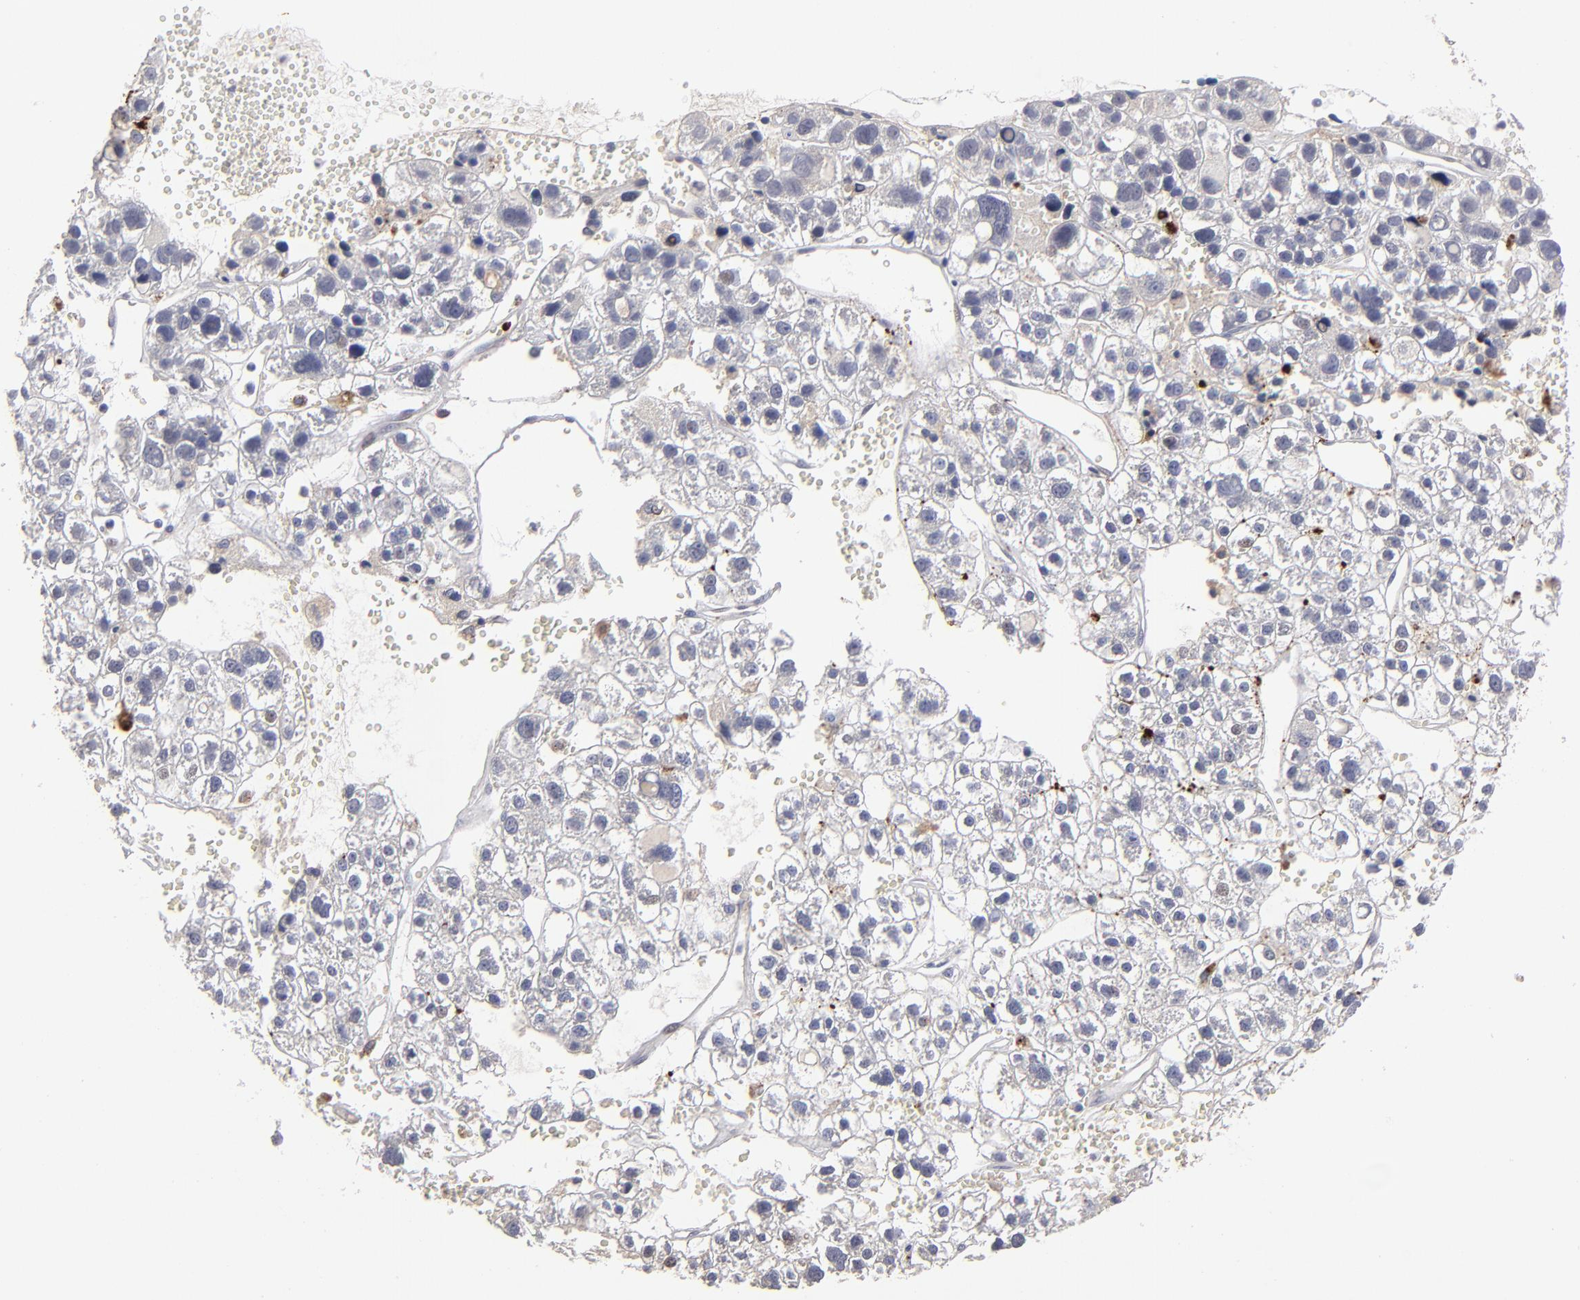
{"staining": {"intensity": "negative", "quantity": "none", "location": "none"}, "tissue": "liver cancer", "cell_type": "Tumor cells", "image_type": "cancer", "snomed": [{"axis": "morphology", "description": "Carcinoma, Hepatocellular, NOS"}, {"axis": "topography", "description": "Liver"}], "caption": "High magnification brightfield microscopy of hepatocellular carcinoma (liver) stained with DAB (3,3'-diaminobenzidine) (brown) and counterstained with hematoxylin (blue): tumor cells show no significant staining.", "gene": "GPM6B", "patient": {"sex": "female", "age": 85}}